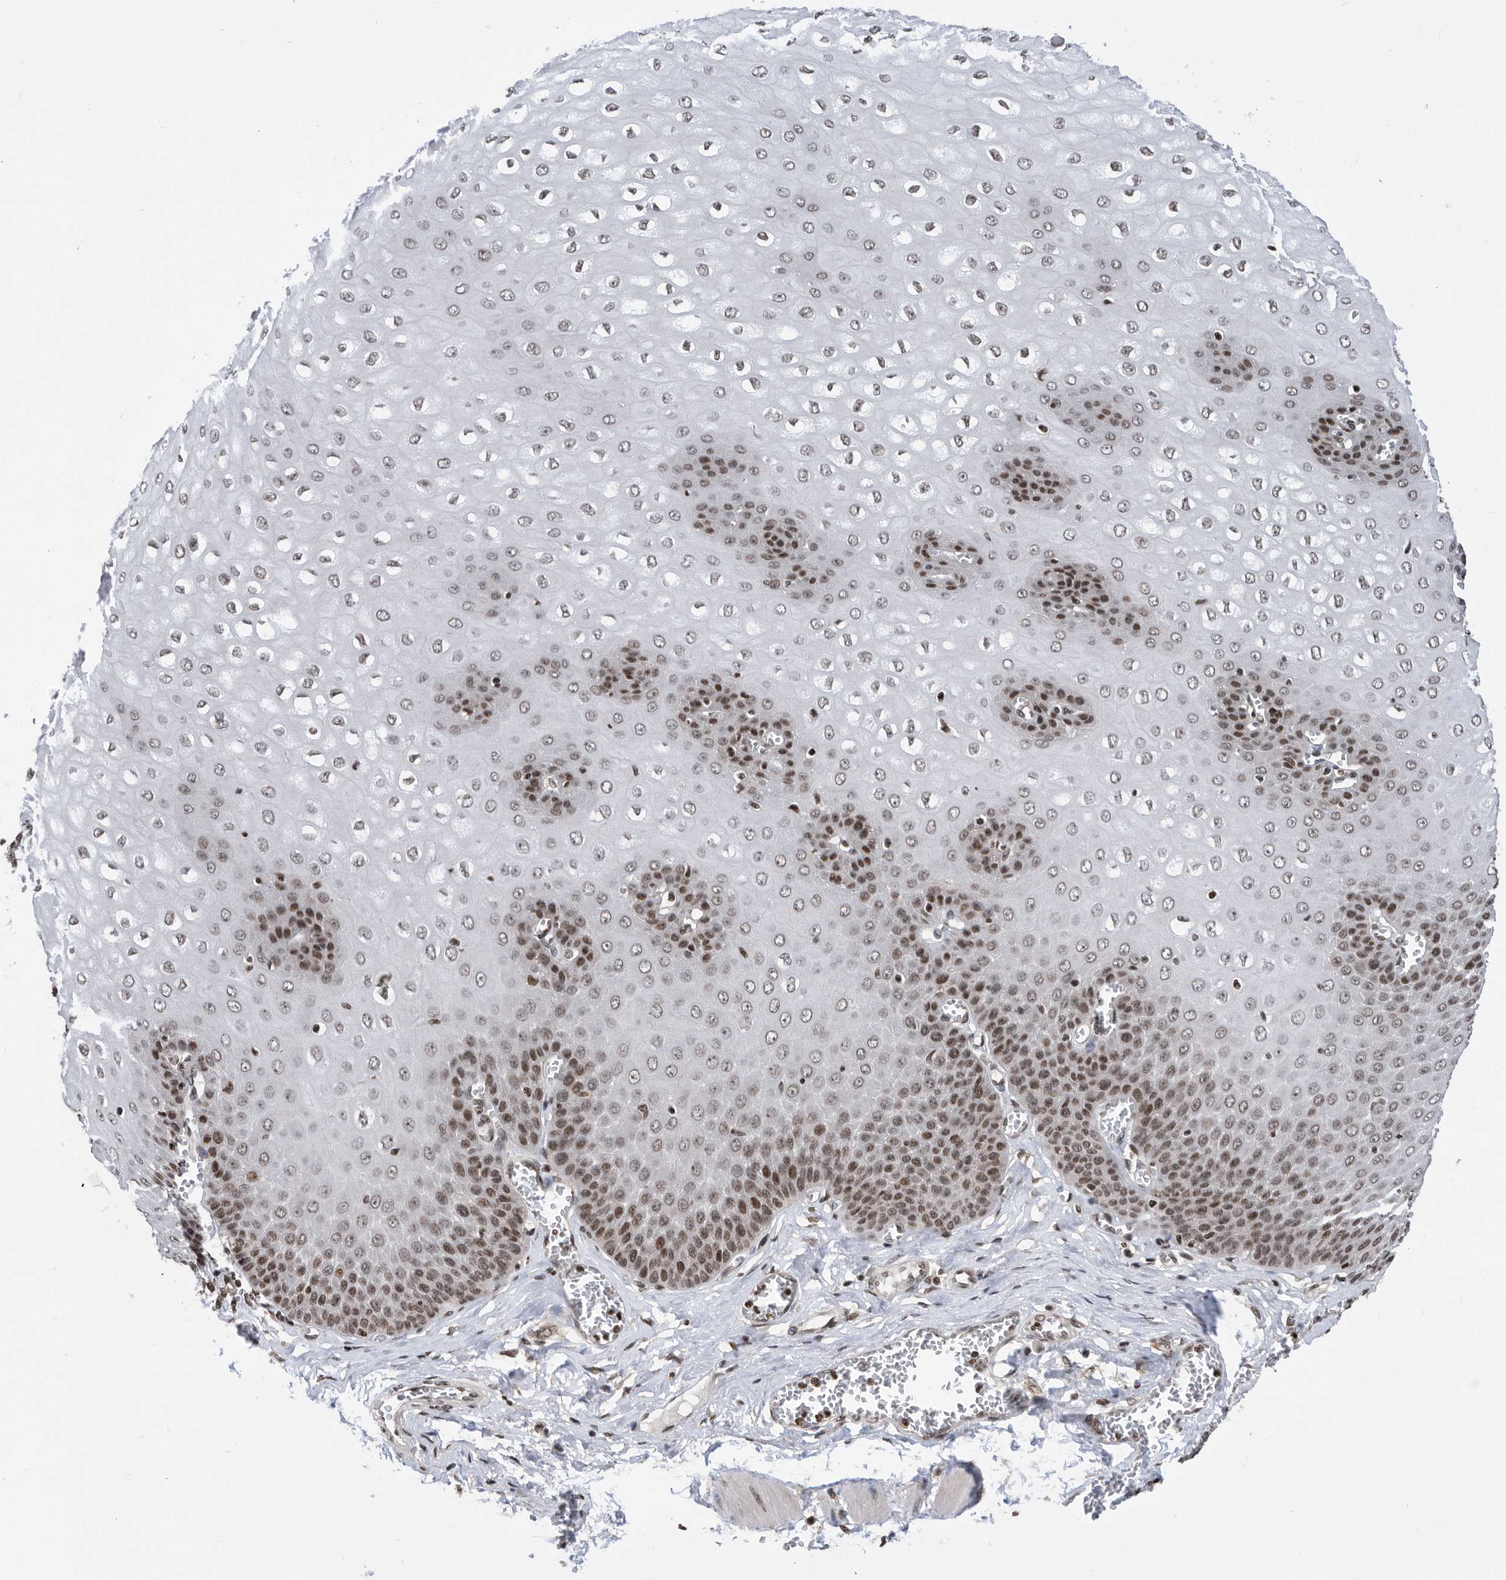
{"staining": {"intensity": "strong", "quantity": "25%-75%", "location": "nuclear"}, "tissue": "esophagus", "cell_type": "Squamous epithelial cells", "image_type": "normal", "snomed": [{"axis": "morphology", "description": "Normal tissue, NOS"}, {"axis": "topography", "description": "Esophagus"}], "caption": "High-power microscopy captured an IHC image of unremarkable esophagus, revealing strong nuclear expression in about 25%-75% of squamous epithelial cells. The staining was performed using DAB, with brown indicating positive protein expression. Nuclei are stained blue with hematoxylin.", "gene": "SNRNP48", "patient": {"sex": "male", "age": 60}}